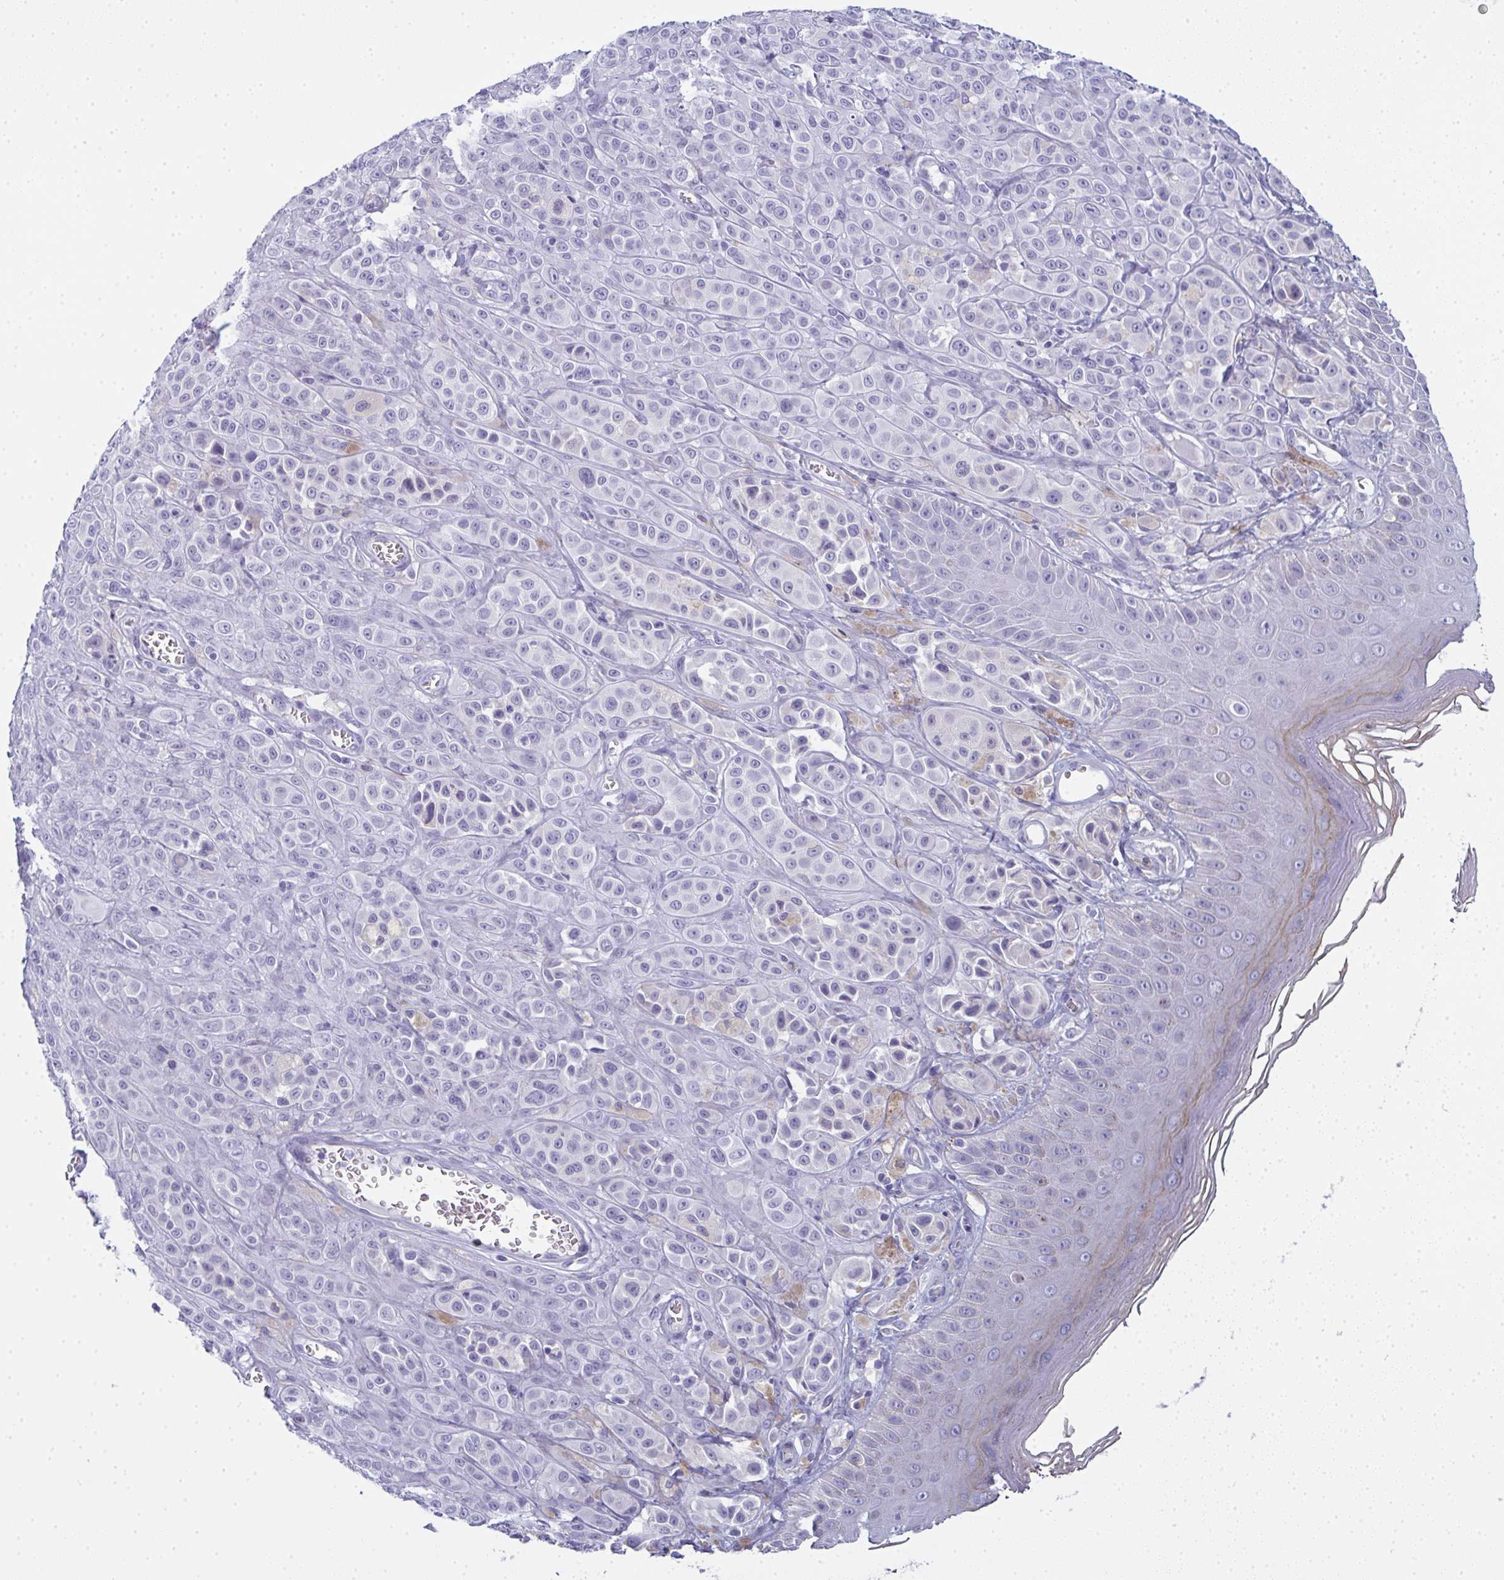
{"staining": {"intensity": "negative", "quantity": "none", "location": "none"}, "tissue": "melanoma", "cell_type": "Tumor cells", "image_type": "cancer", "snomed": [{"axis": "morphology", "description": "Malignant melanoma, NOS"}, {"axis": "topography", "description": "Skin"}], "caption": "This is an IHC image of human malignant melanoma. There is no expression in tumor cells.", "gene": "SLC36A2", "patient": {"sex": "male", "age": 67}}